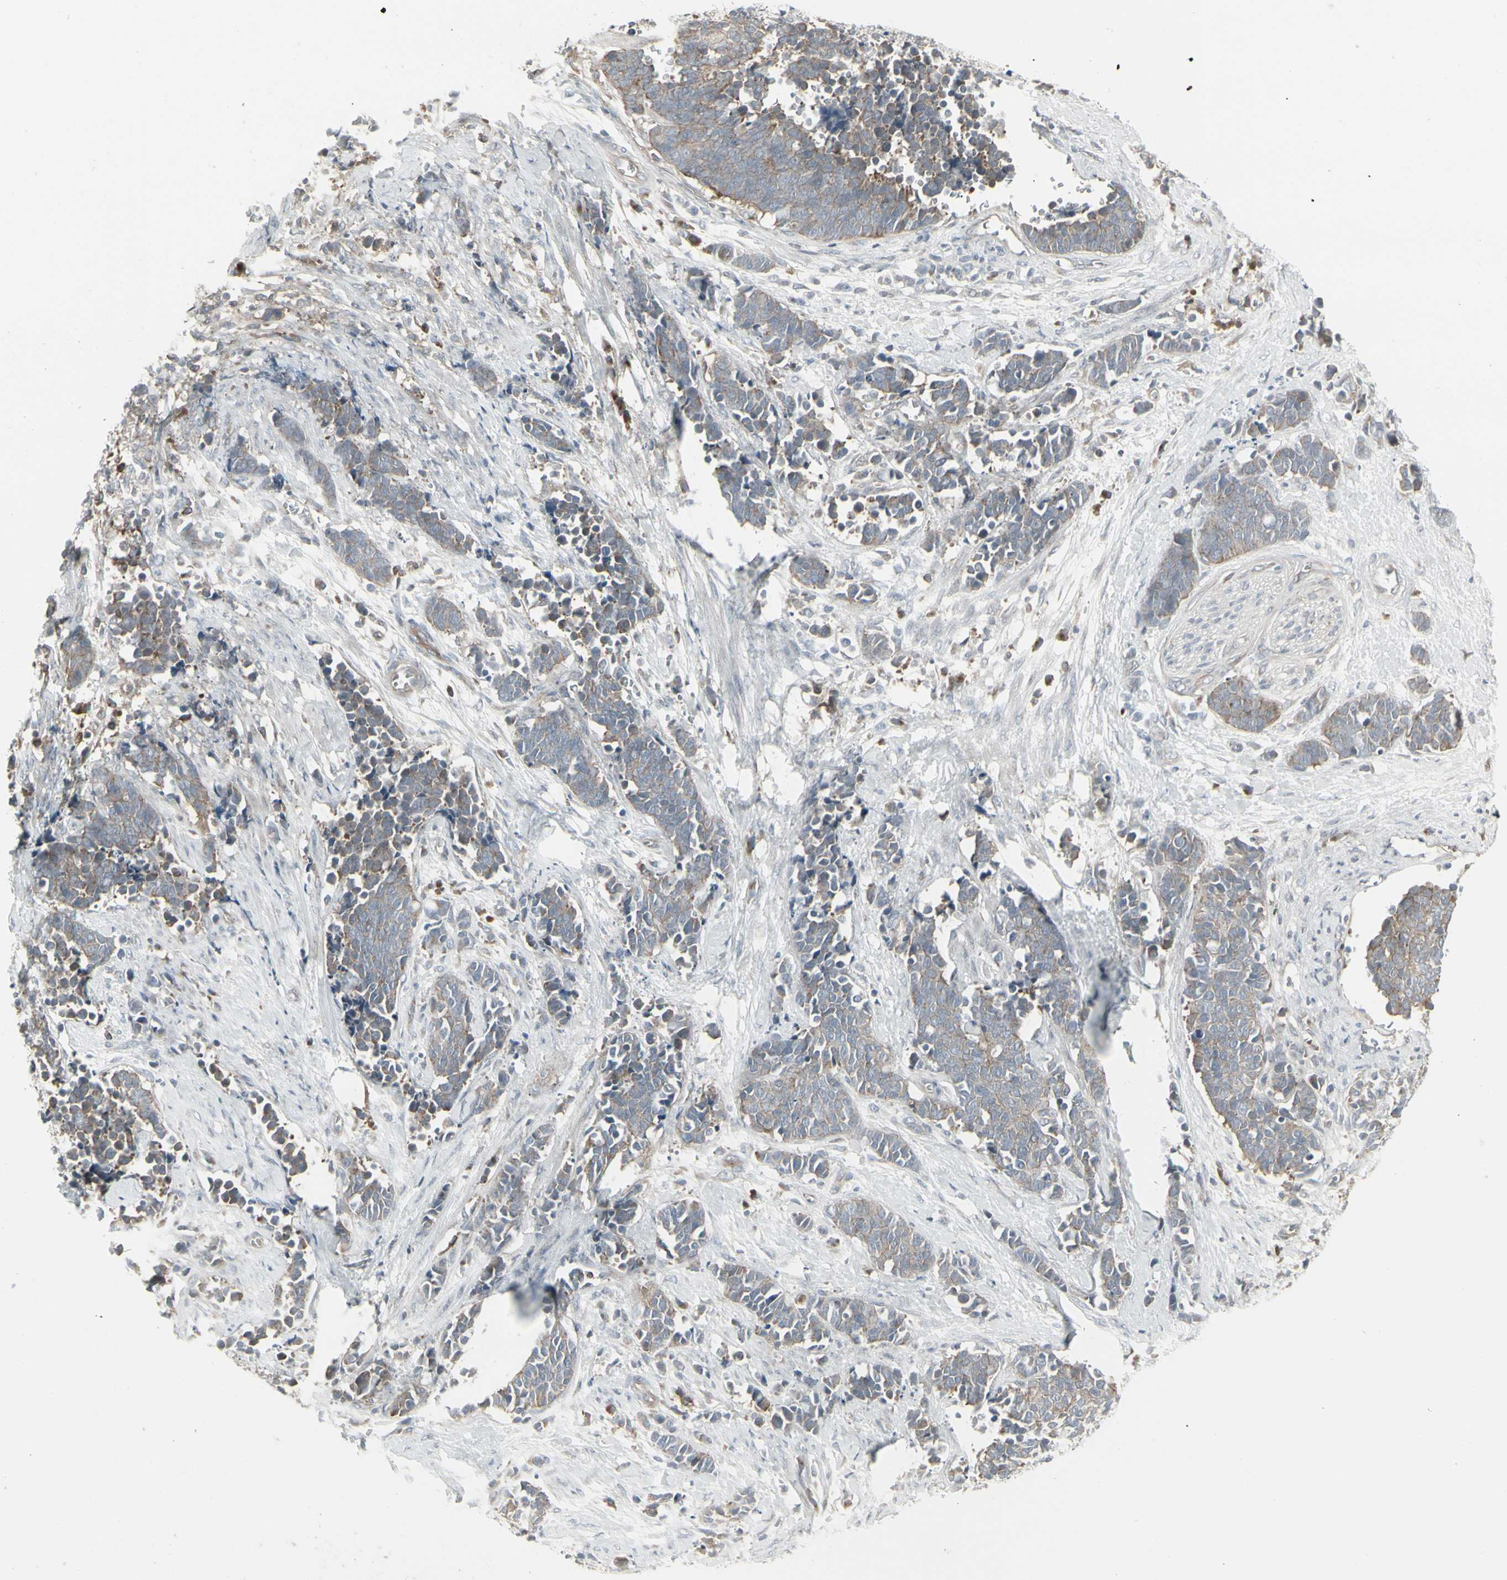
{"staining": {"intensity": "weak", "quantity": ">75%", "location": "cytoplasmic/membranous"}, "tissue": "cervical cancer", "cell_type": "Tumor cells", "image_type": "cancer", "snomed": [{"axis": "morphology", "description": "Squamous cell carcinoma, NOS"}, {"axis": "topography", "description": "Cervix"}], "caption": "A low amount of weak cytoplasmic/membranous staining is present in approximately >75% of tumor cells in squamous cell carcinoma (cervical) tissue.", "gene": "EPS15", "patient": {"sex": "female", "age": 35}}